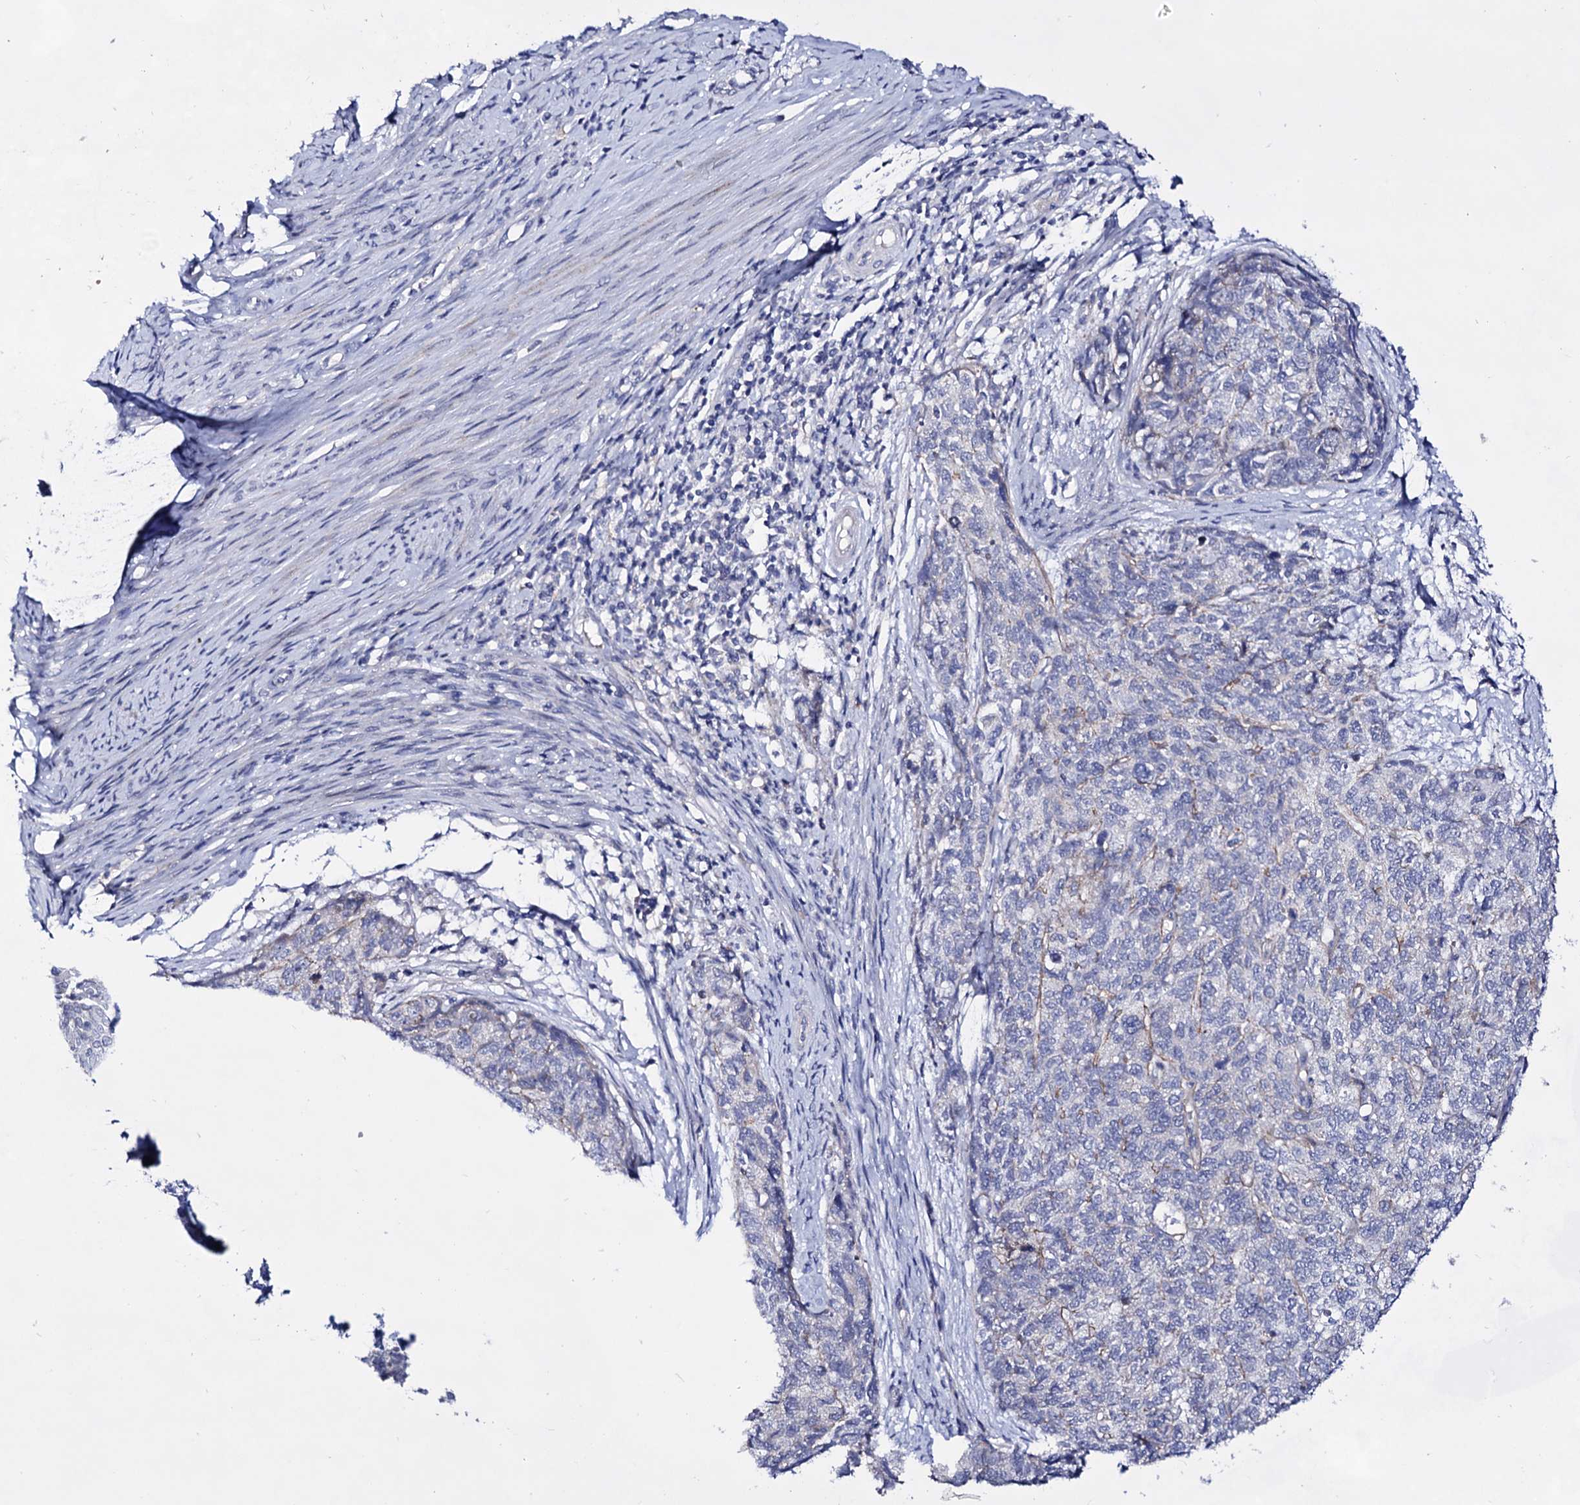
{"staining": {"intensity": "negative", "quantity": "none", "location": "none"}, "tissue": "cervical cancer", "cell_type": "Tumor cells", "image_type": "cancer", "snomed": [{"axis": "morphology", "description": "Squamous cell carcinoma, NOS"}, {"axis": "topography", "description": "Cervix"}], "caption": "Tumor cells show no significant protein staining in squamous cell carcinoma (cervical). (DAB (3,3'-diaminobenzidine) IHC, high magnification).", "gene": "PLIN1", "patient": {"sex": "female", "age": 63}}